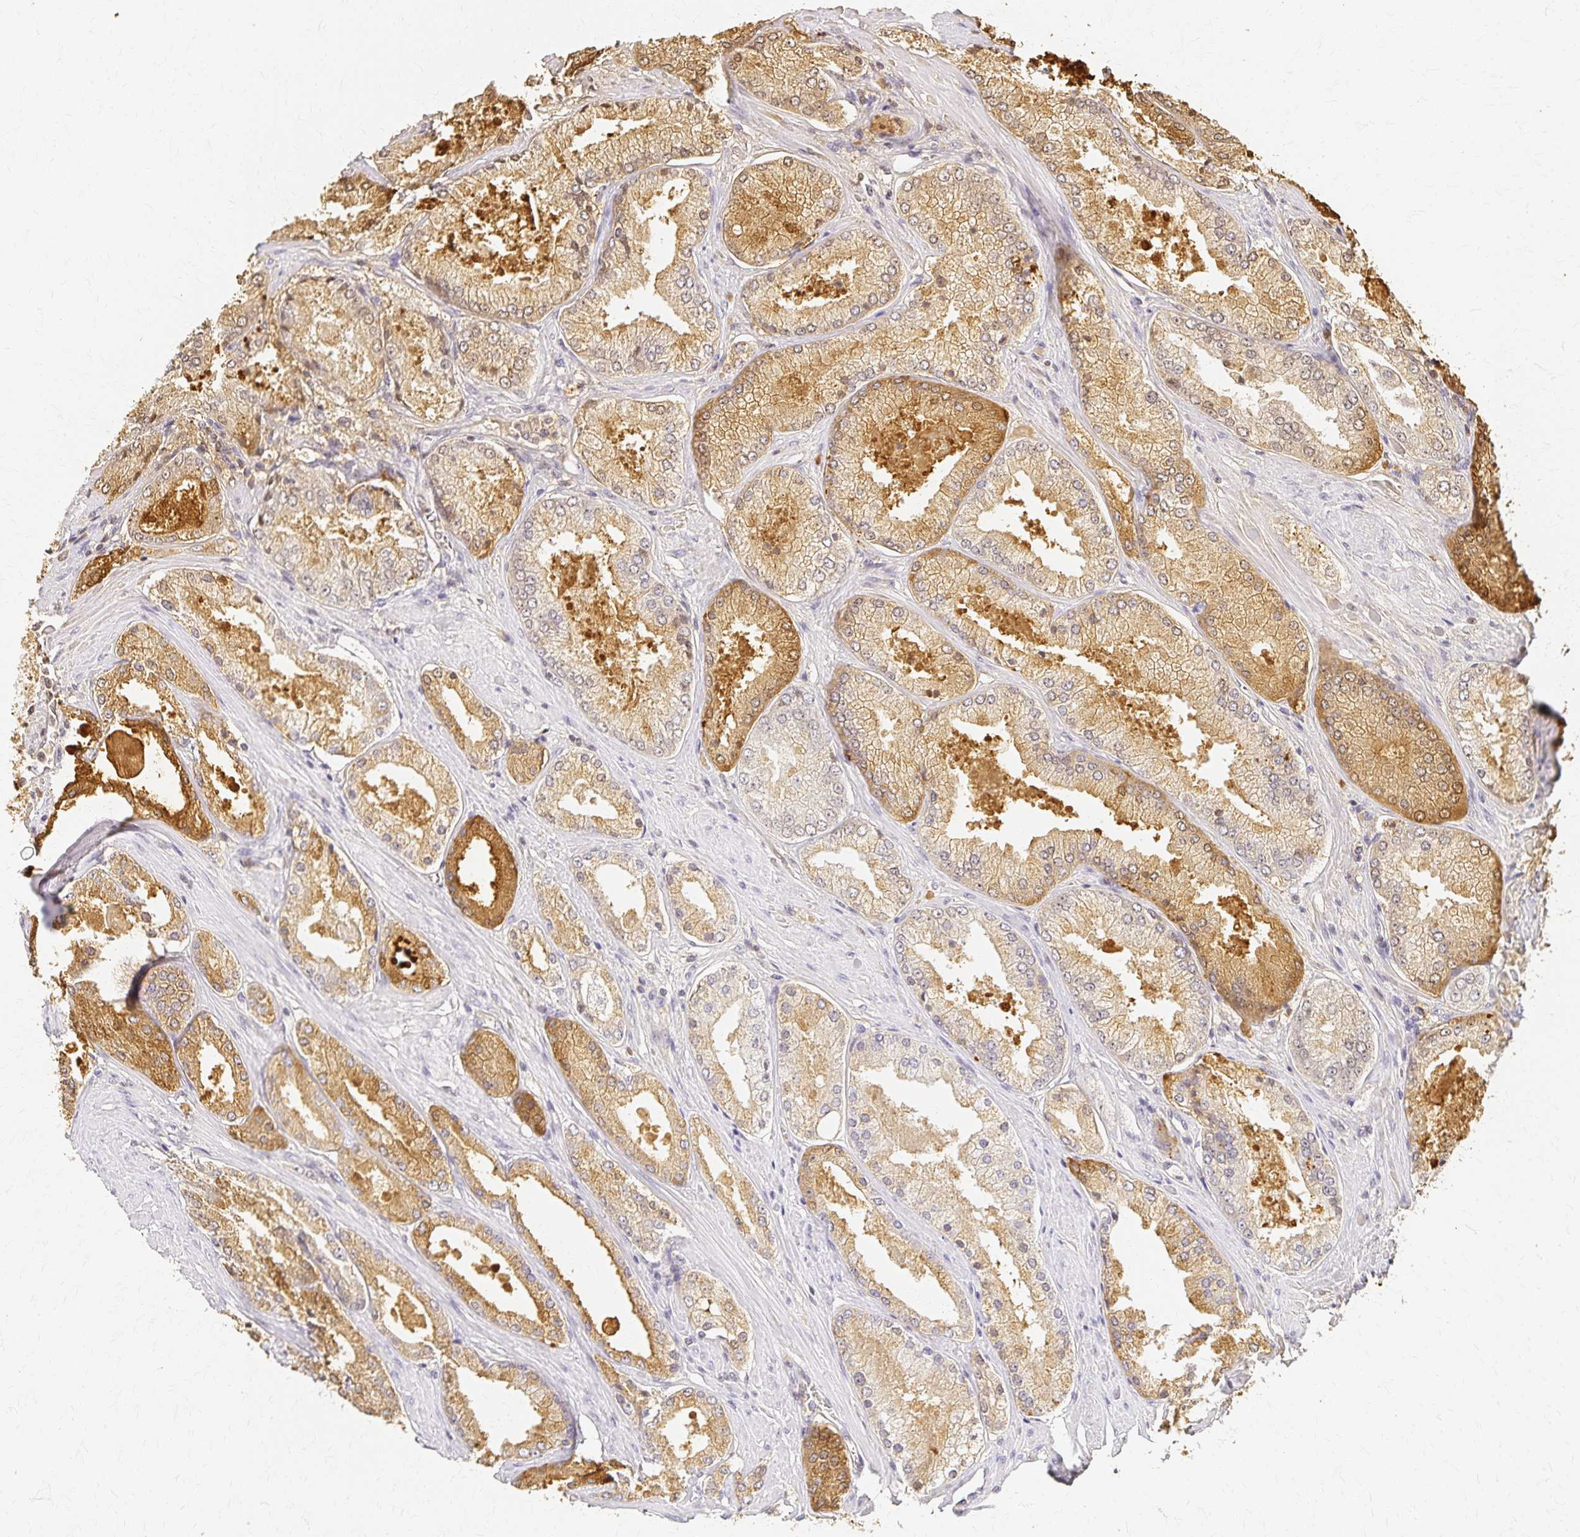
{"staining": {"intensity": "moderate", "quantity": "25%-75%", "location": "cytoplasmic/membranous"}, "tissue": "prostate cancer", "cell_type": "Tumor cells", "image_type": "cancer", "snomed": [{"axis": "morphology", "description": "Adenocarcinoma, Low grade"}, {"axis": "topography", "description": "Prostate"}], "caption": "A brown stain shows moderate cytoplasmic/membranous positivity of a protein in prostate low-grade adenocarcinoma tumor cells.", "gene": "AZGP1", "patient": {"sex": "male", "age": 68}}